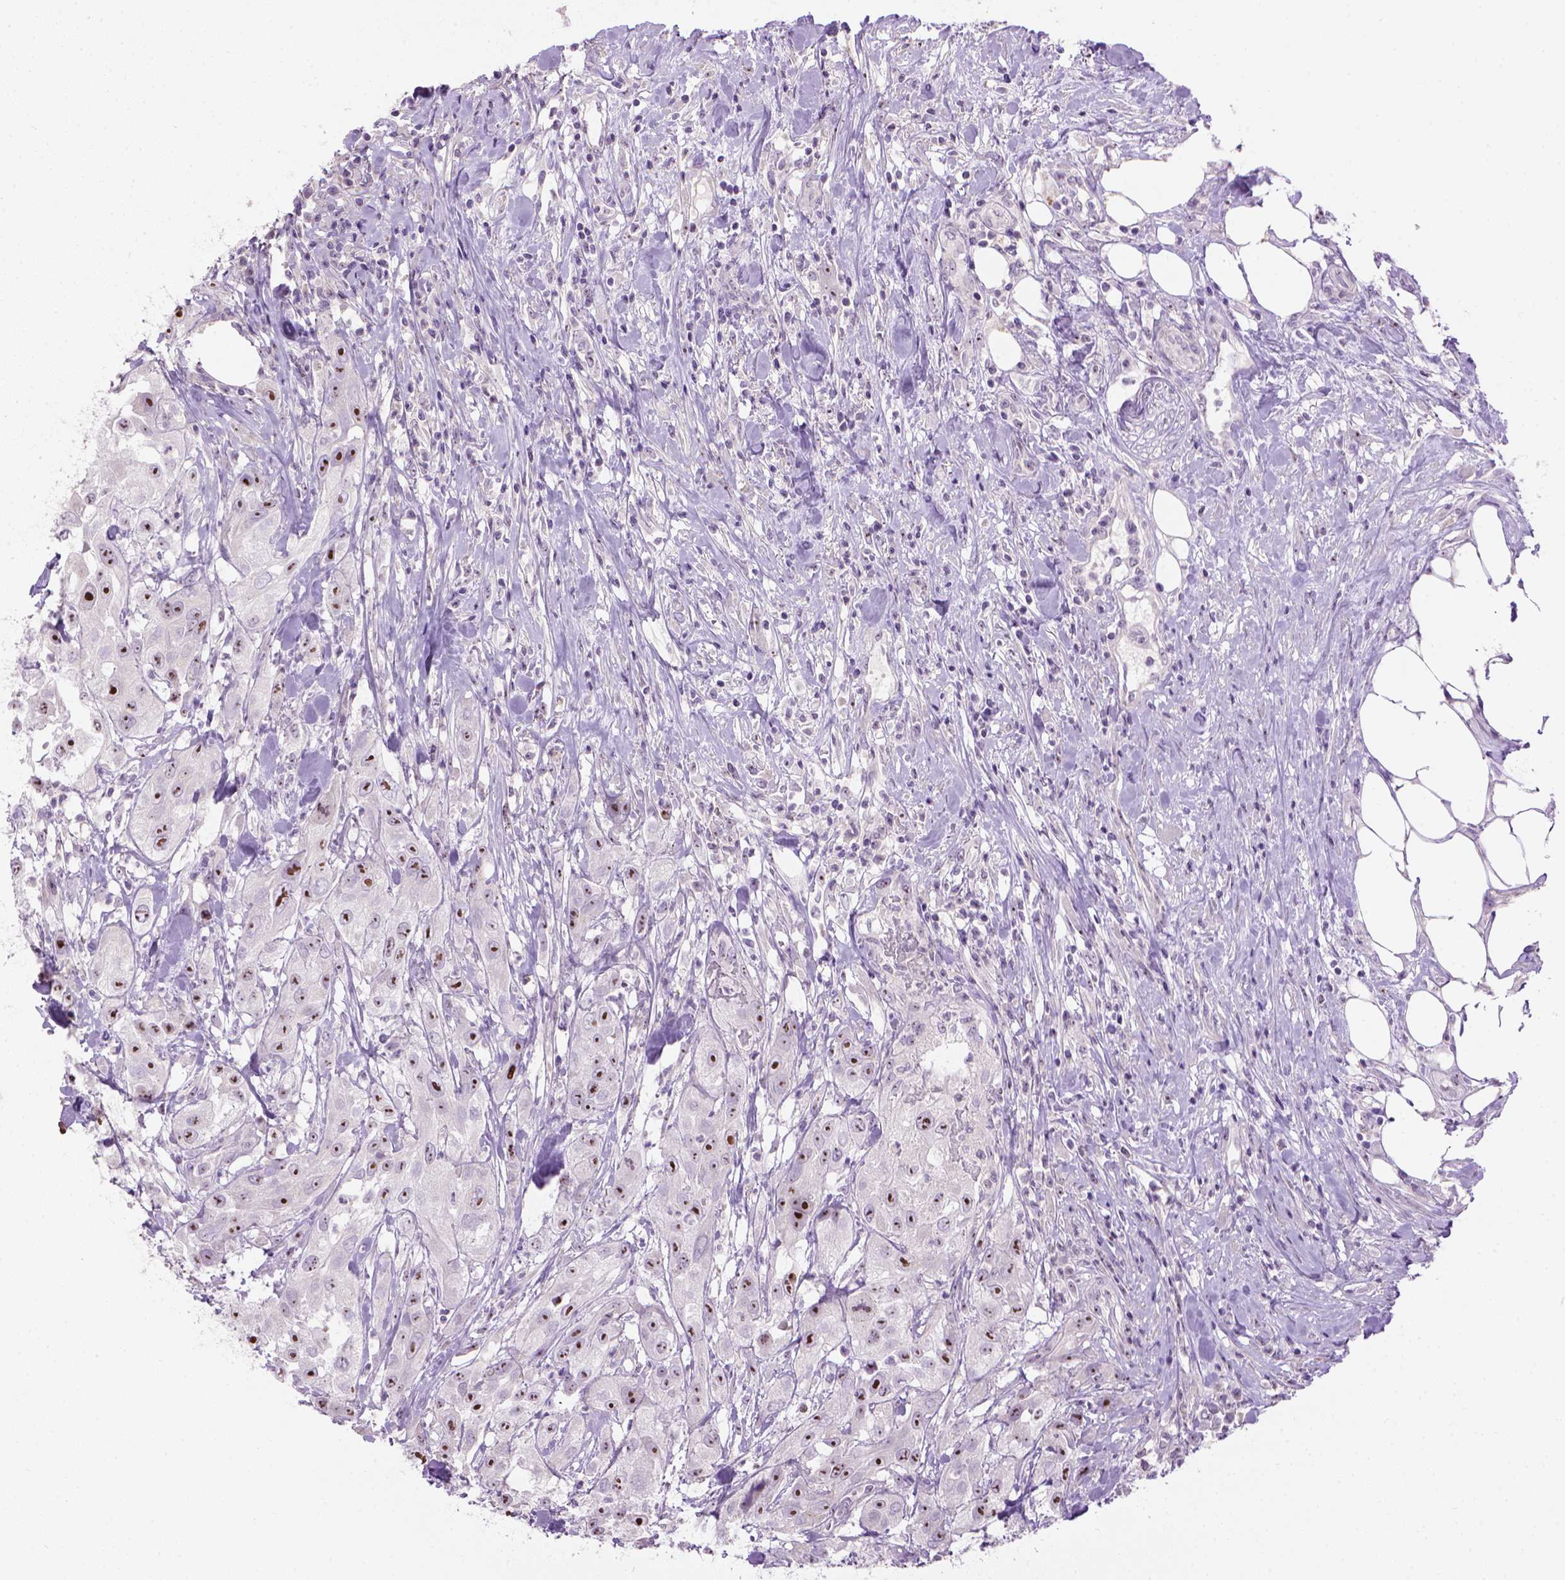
{"staining": {"intensity": "strong", "quantity": ">75%", "location": "nuclear"}, "tissue": "urothelial cancer", "cell_type": "Tumor cells", "image_type": "cancer", "snomed": [{"axis": "morphology", "description": "Urothelial carcinoma, High grade"}, {"axis": "topography", "description": "Urinary bladder"}], "caption": "Protein expression analysis of high-grade urothelial carcinoma demonstrates strong nuclear positivity in about >75% of tumor cells.", "gene": "UTP4", "patient": {"sex": "male", "age": 79}}